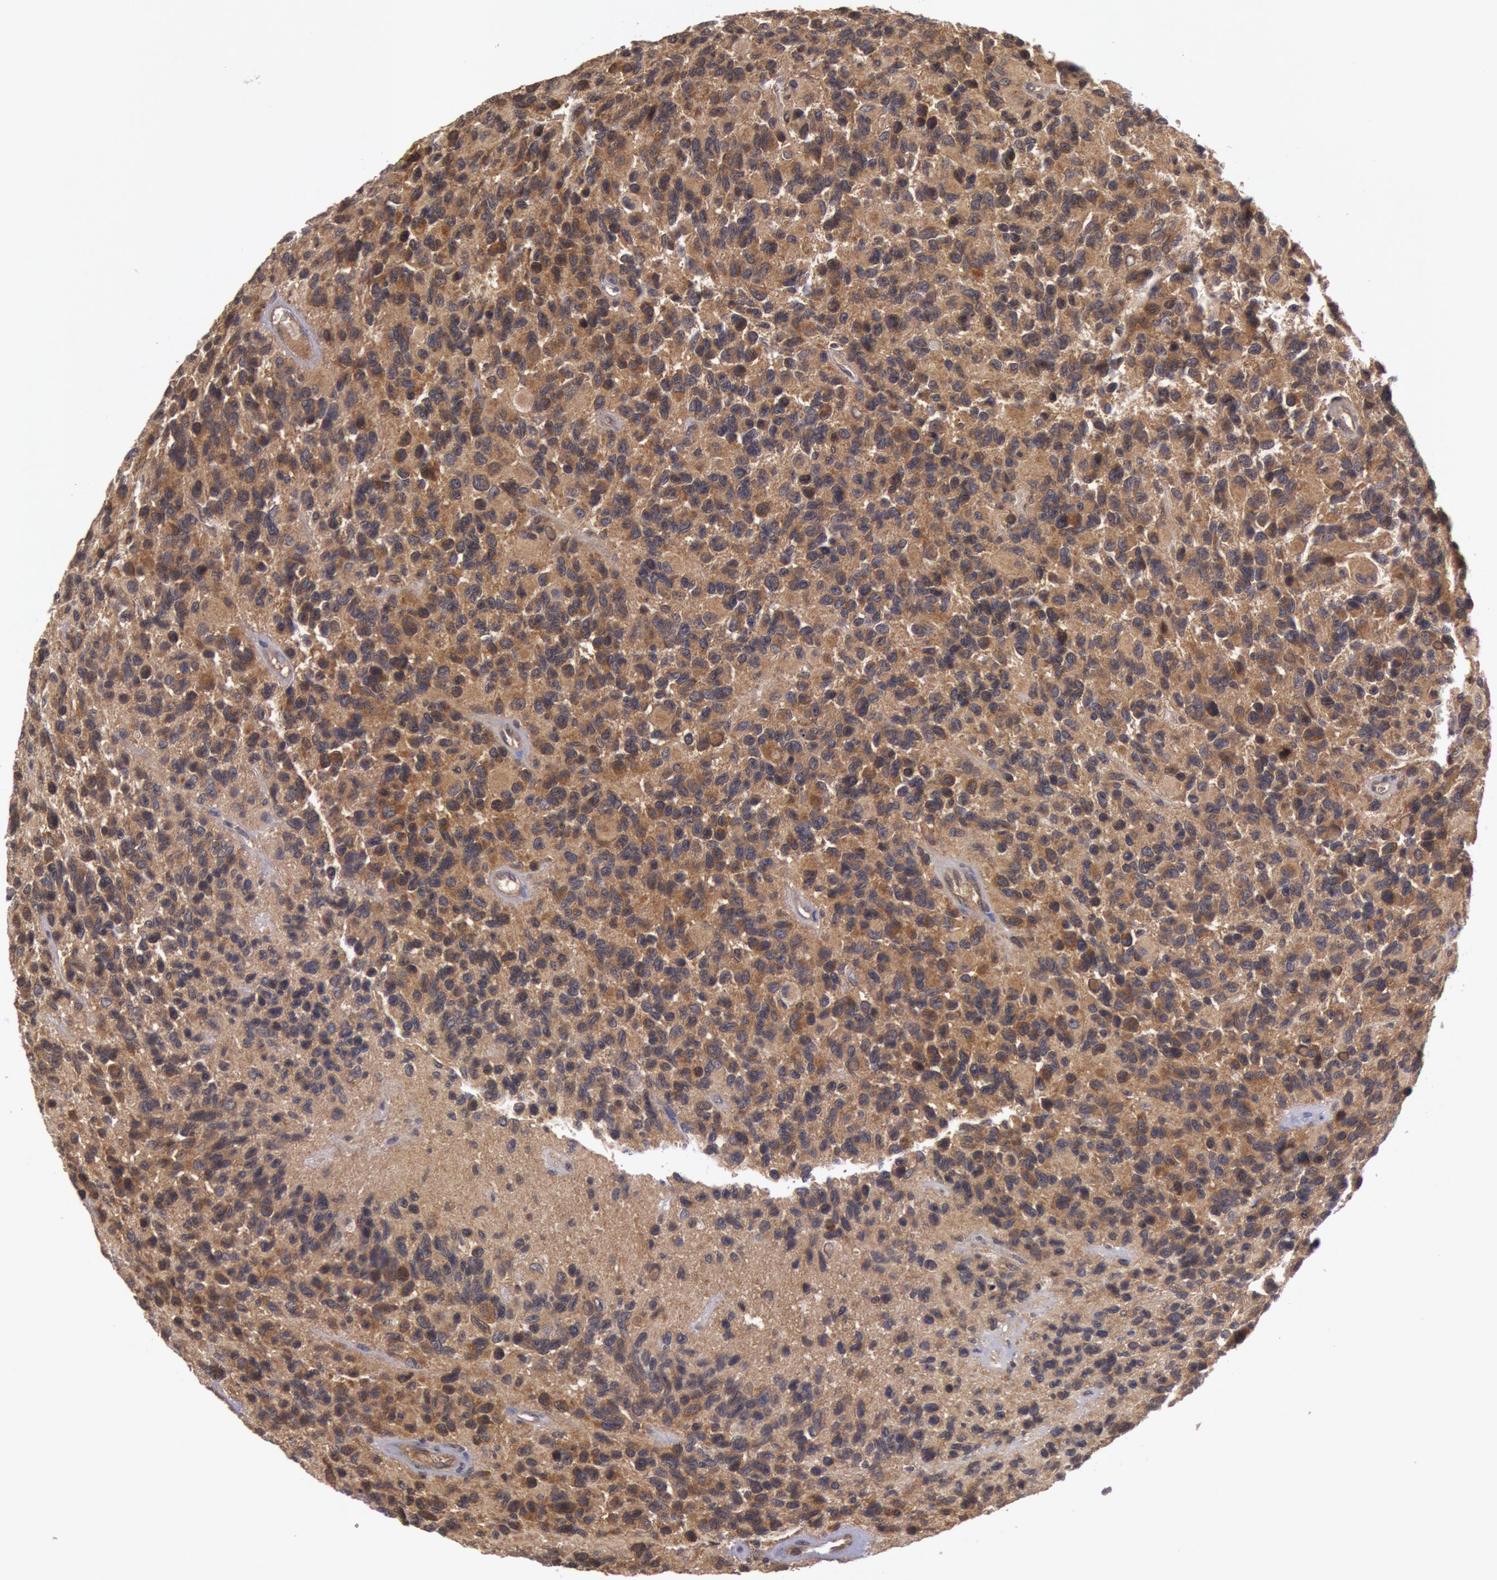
{"staining": {"intensity": "moderate", "quantity": "<25%", "location": "cytoplasmic/membranous"}, "tissue": "glioma", "cell_type": "Tumor cells", "image_type": "cancer", "snomed": [{"axis": "morphology", "description": "Glioma, malignant, High grade"}, {"axis": "topography", "description": "Brain"}], "caption": "This is a photomicrograph of immunohistochemistry staining of malignant glioma (high-grade), which shows moderate positivity in the cytoplasmic/membranous of tumor cells.", "gene": "BRAF", "patient": {"sex": "male", "age": 77}}